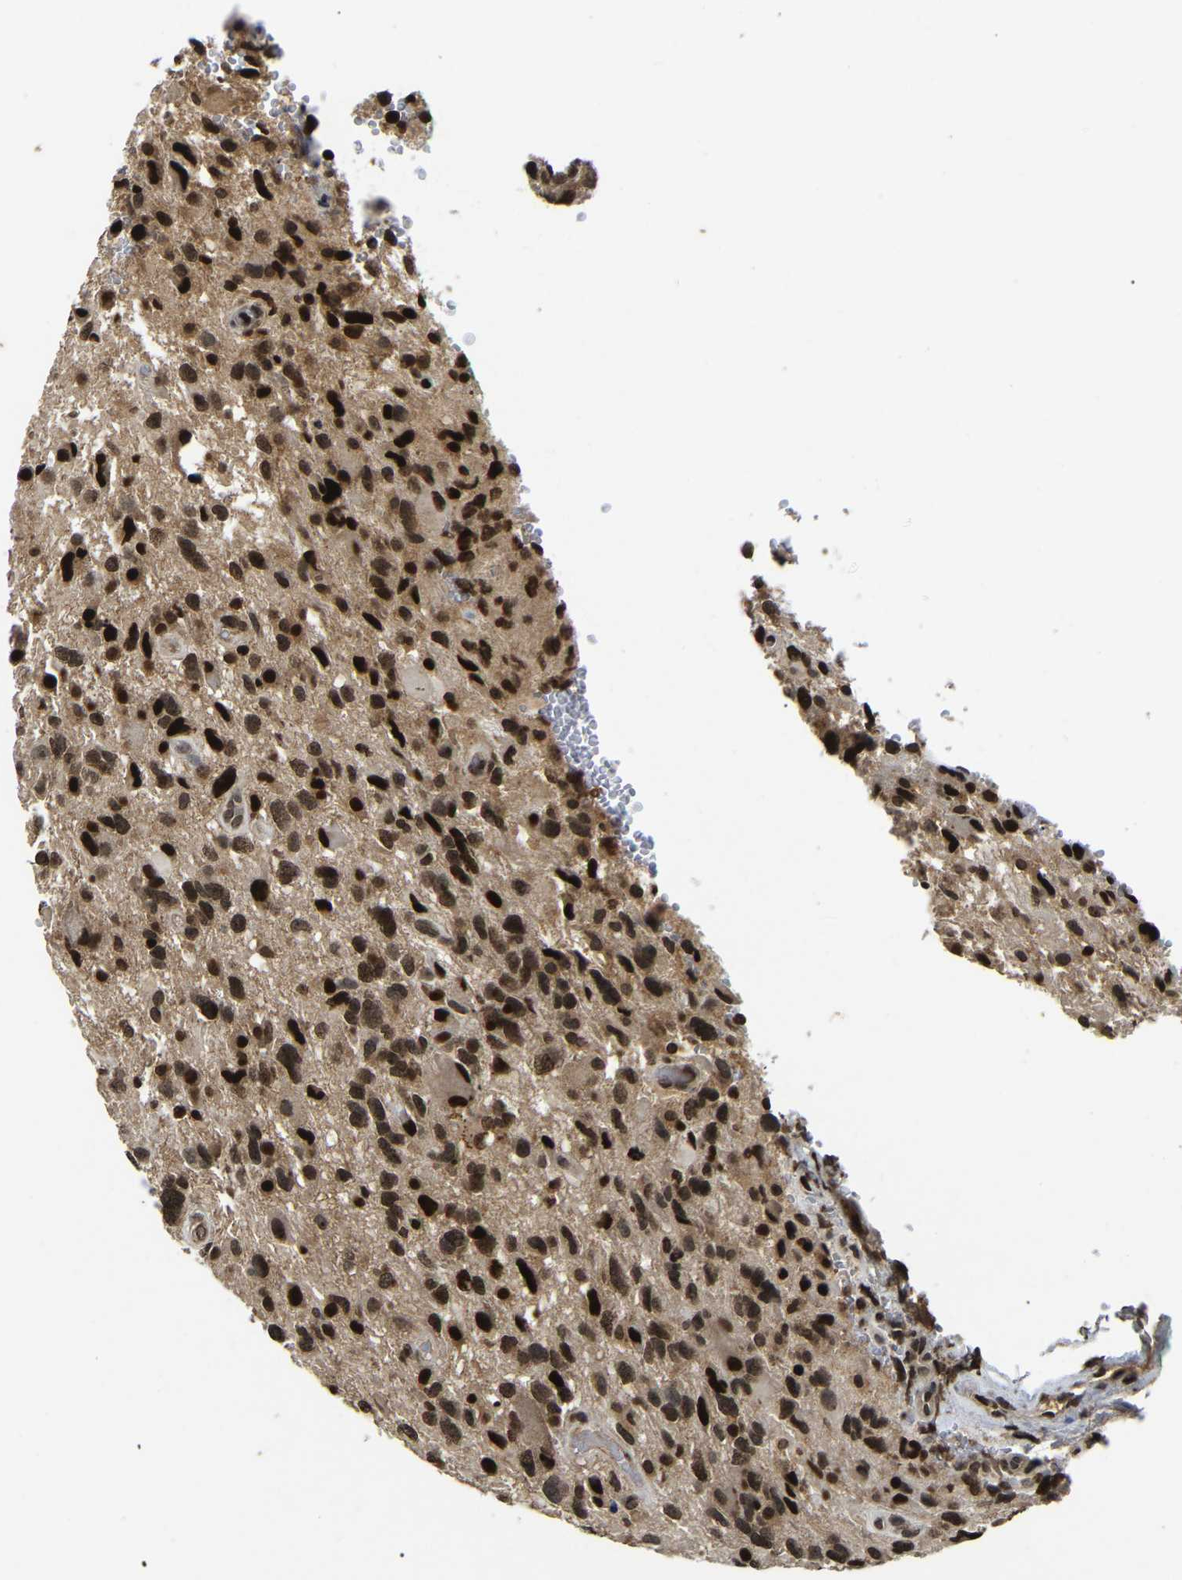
{"staining": {"intensity": "strong", "quantity": ">75%", "location": "nuclear"}, "tissue": "glioma", "cell_type": "Tumor cells", "image_type": "cancer", "snomed": [{"axis": "morphology", "description": "Glioma, malignant, High grade"}, {"axis": "topography", "description": "Brain"}], "caption": "Immunohistochemical staining of human glioma demonstrates high levels of strong nuclear protein positivity in about >75% of tumor cells. The staining is performed using DAB brown chromogen to label protein expression. The nuclei are counter-stained blue using hematoxylin.", "gene": "LRRC61", "patient": {"sex": "male", "age": 33}}